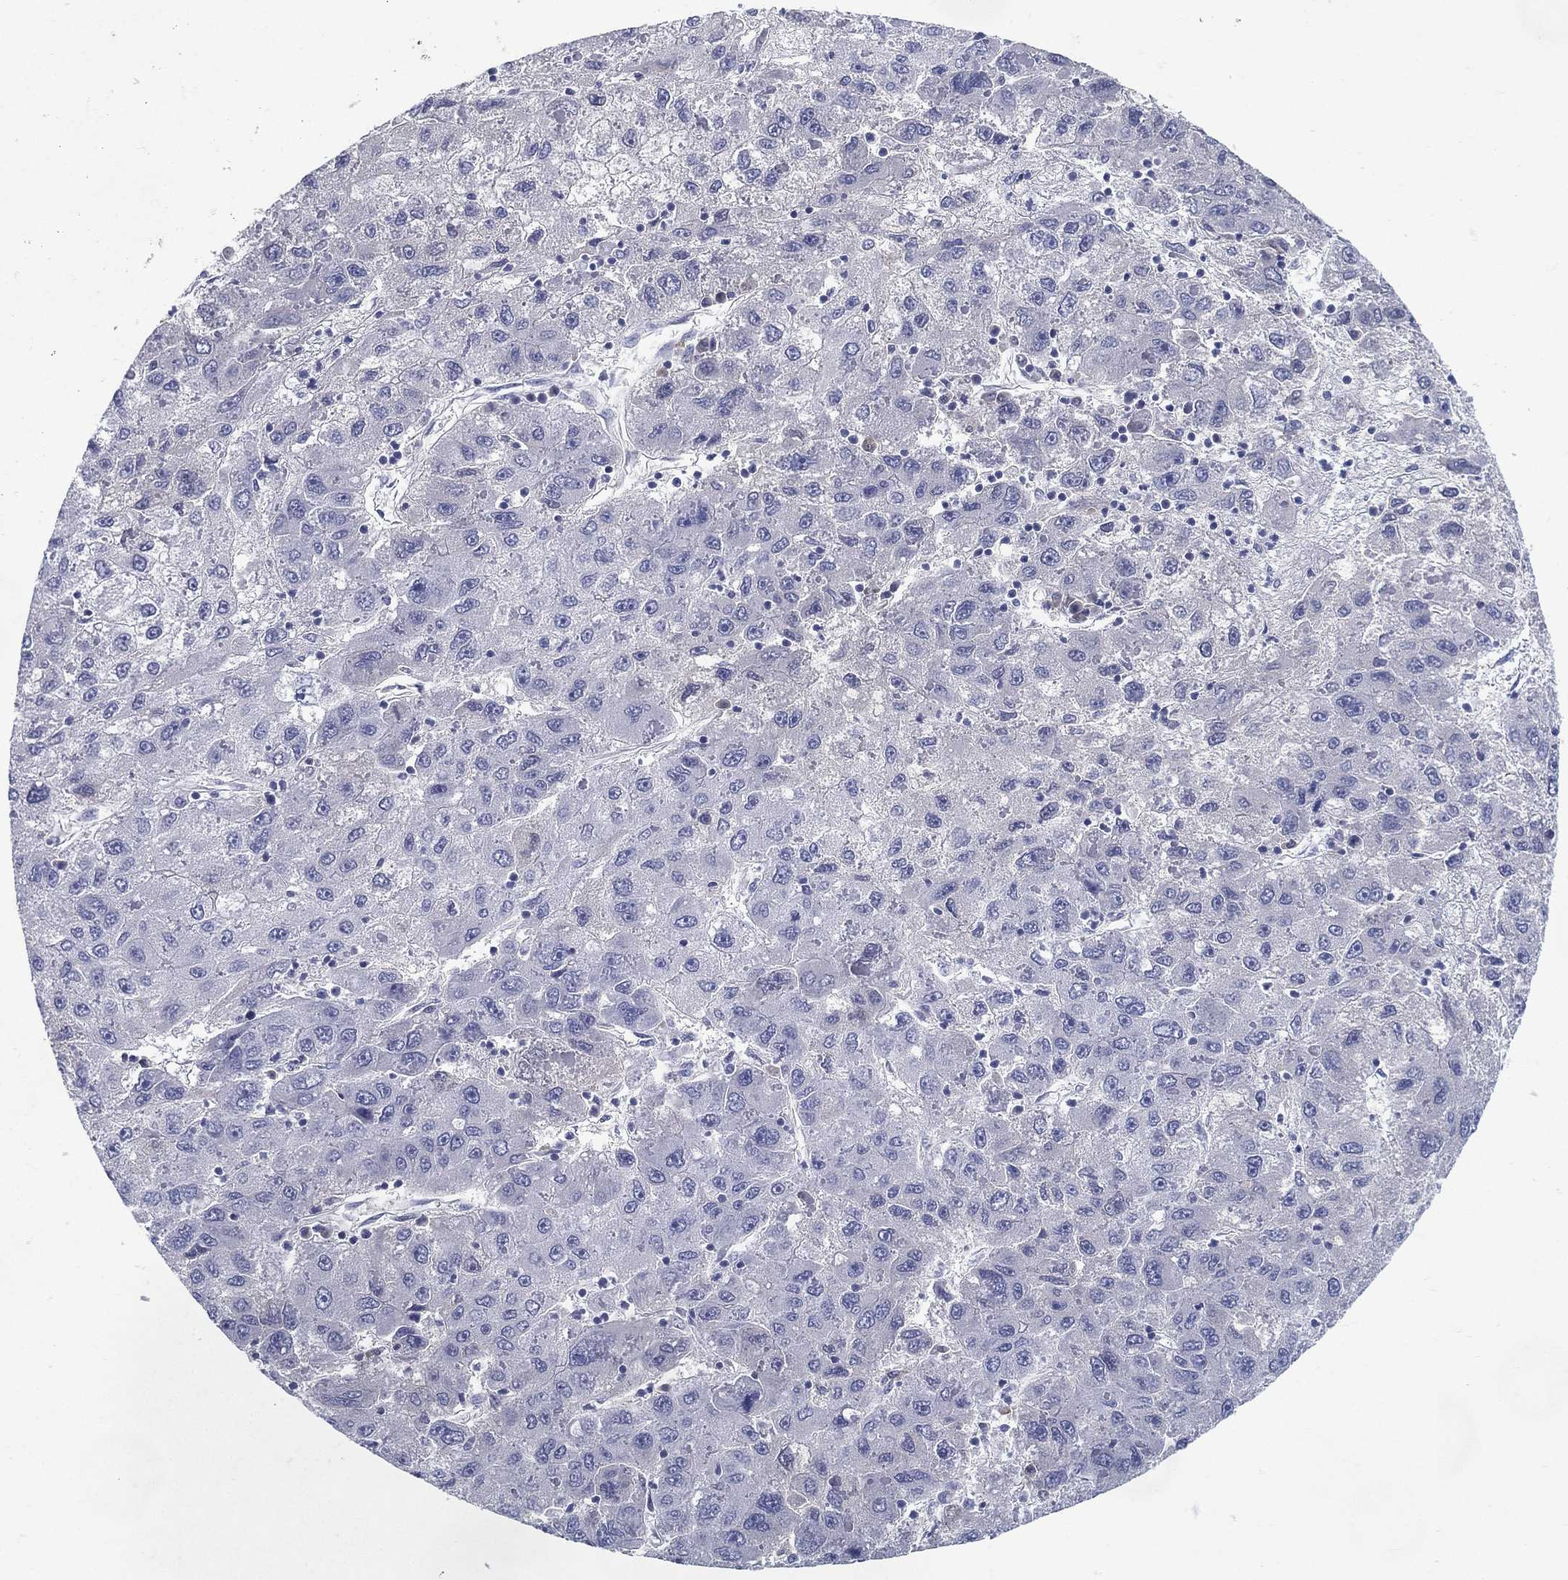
{"staining": {"intensity": "negative", "quantity": "none", "location": "none"}, "tissue": "liver cancer", "cell_type": "Tumor cells", "image_type": "cancer", "snomed": [{"axis": "morphology", "description": "Carcinoma, Hepatocellular, NOS"}, {"axis": "topography", "description": "Liver"}], "caption": "Liver cancer (hepatocellular carcinoma) was stained to show a protein in brown. There is no significant staining in tumor cells. Brightfield microscopy of IHC stained with DAB (3,3'-diaminobenzidine) (brown) and hematoxylin (blue), captured at high magnification.", "gene": "RGS13", "patient": {"sex": "male", "age": 75}}